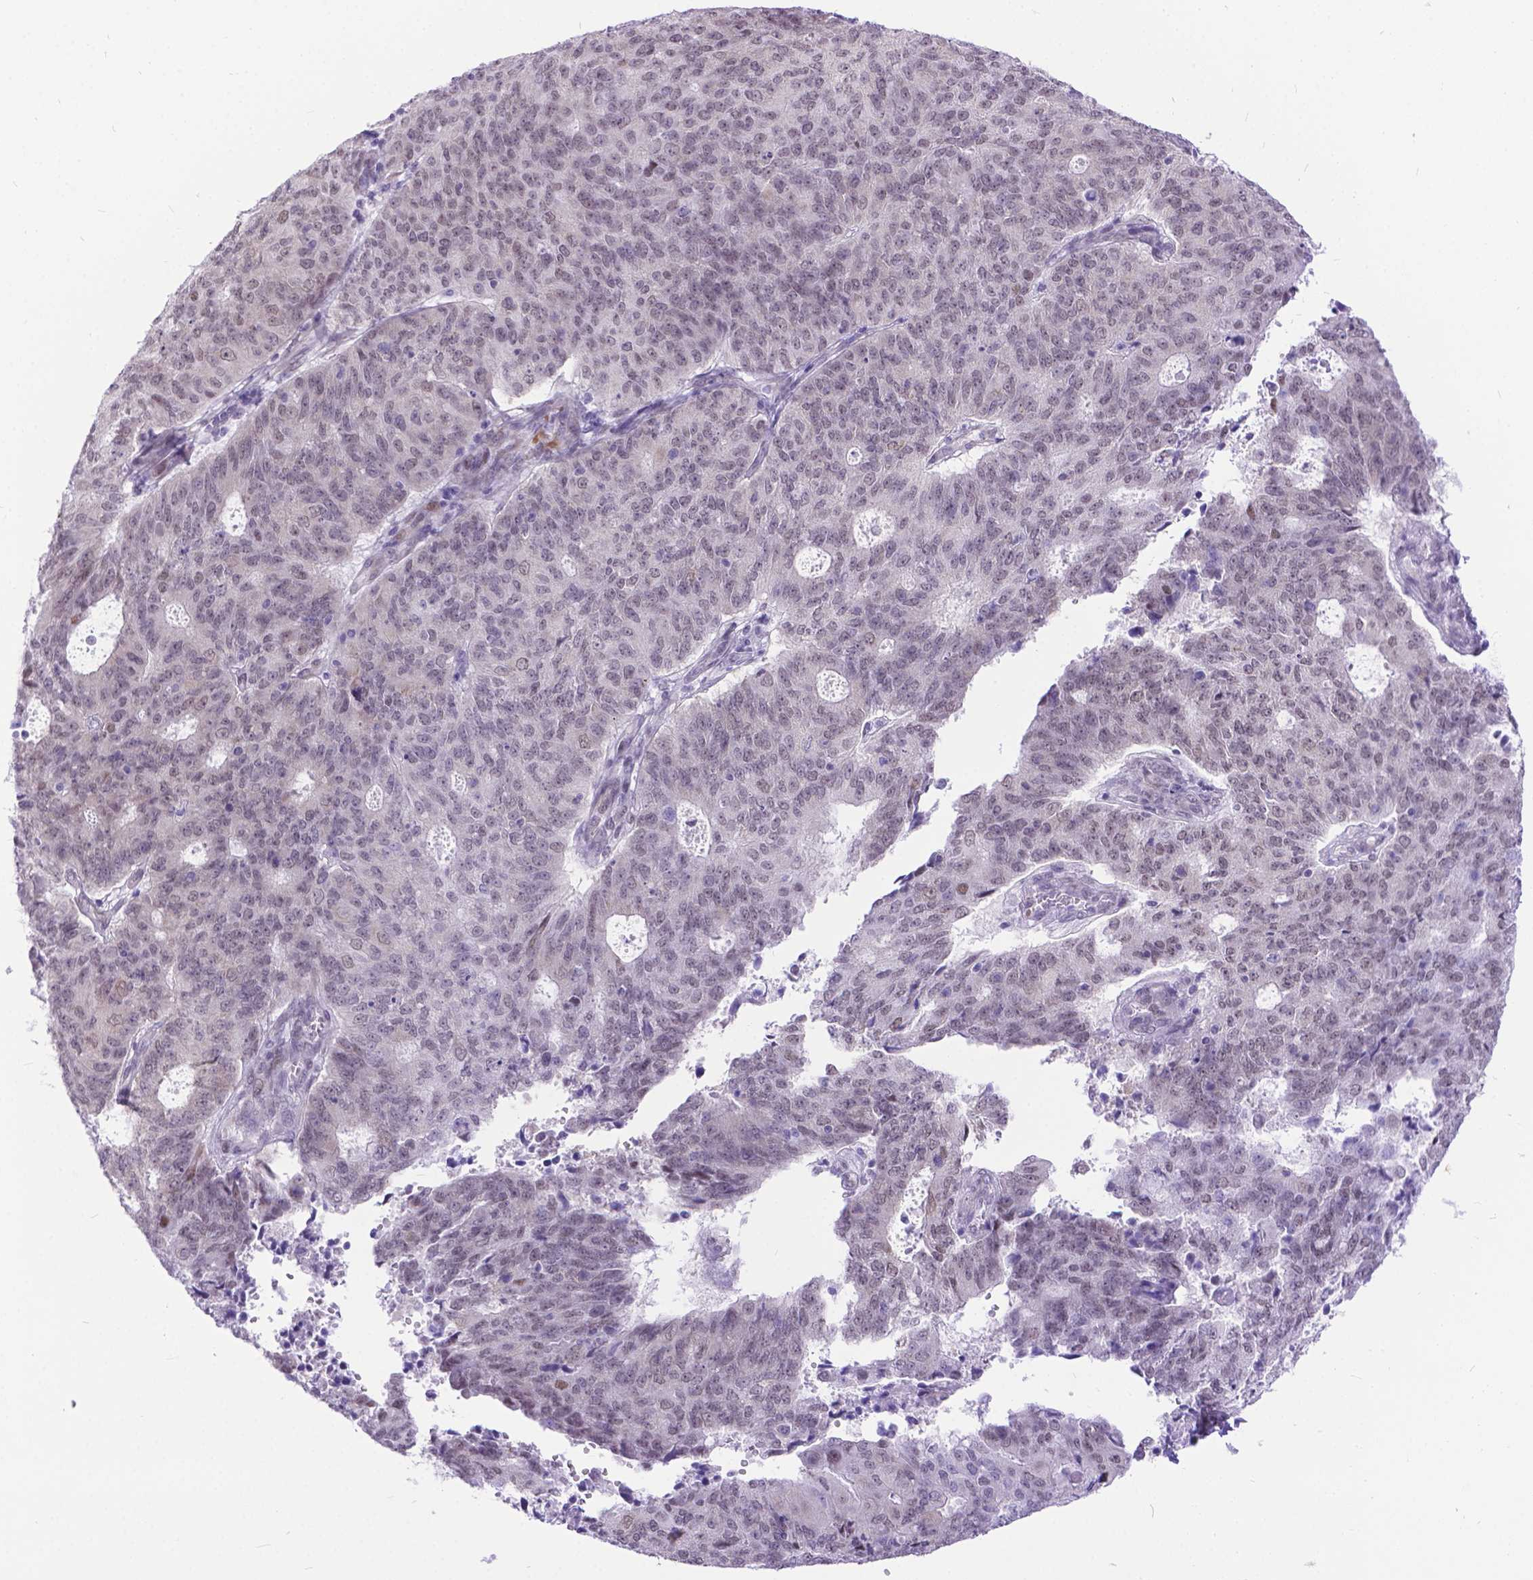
{"staining": {"intensity": "weak", "quantity": "25%-75%", "location": "nuclear"}, "tissue": "endometrial cancer", "cell_type": "Tumor cells", "image_type": "cancer", "snomed": [{"axis": "morphology", "description": "Adenocarcinoma, NOS"}, {"axis": "topography", "description": "Endometrium"}], "caption": "A high-resolution photomicrograph shows IHC staining of endometrial cancer (adenocarcinoma), which demonstrates weak nuclear staining in approximately 25%-75% of tumor cells.", "gene": "FAM124B", "patient": {"sex": "female", "age": 82}}